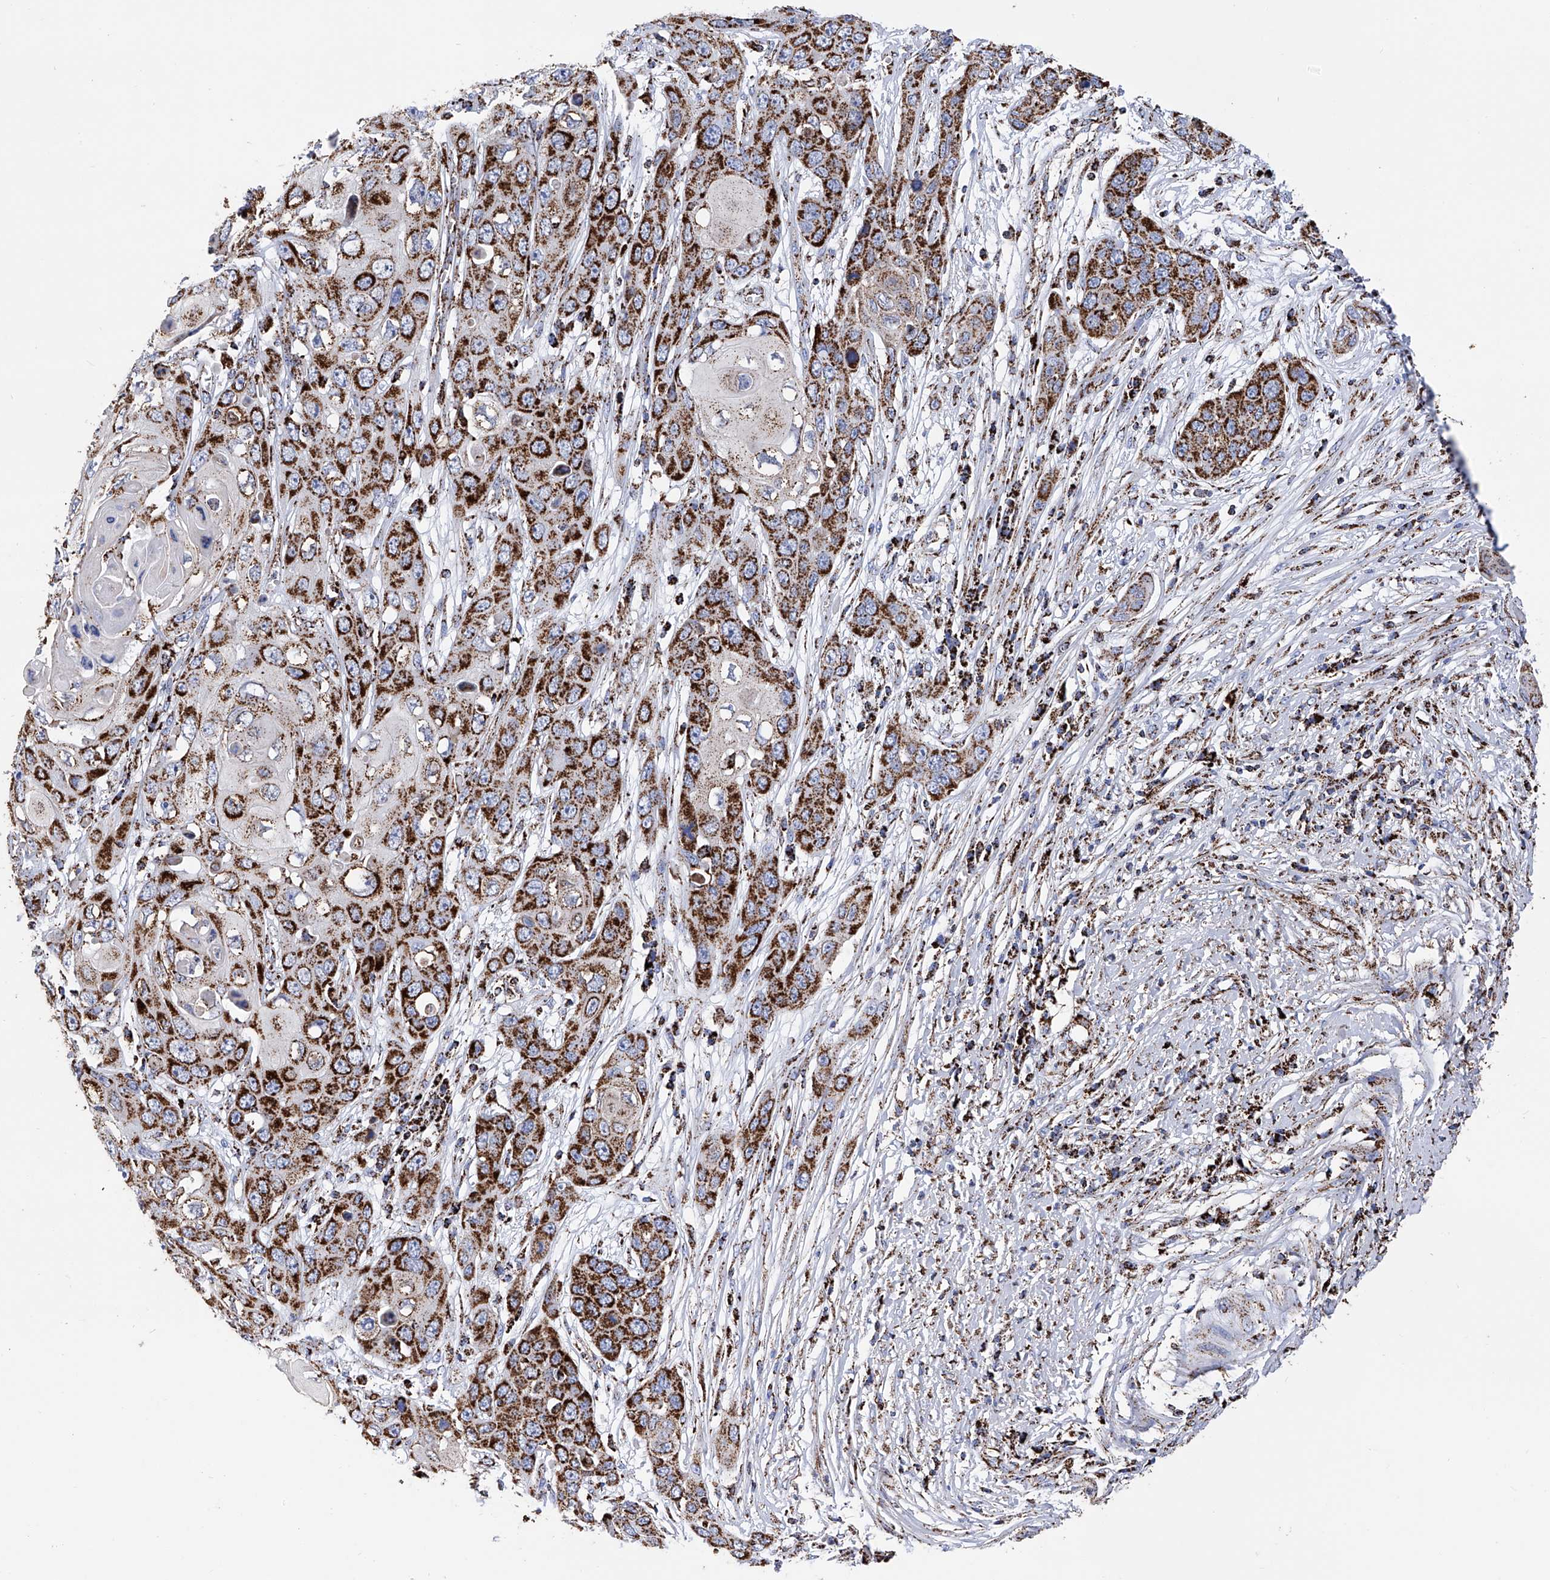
{"staining": {"intensity": "strong", "quantity": ">75%", "location": "cytoplasmic/membranous"}, "tissue": "skin cancer", "cell_type": "Tumor cells", "image_type": "cancer", "snomed": [{"axis": "morphology", "description": "Squamous cell carcinoma, NOS"}, {"axis": "topography", "description": "Skin"}], "caption": "Skin cancer stained with DAB (3,3'-diaminobenzidine) IHC demonstrates high levels of strong cytoplasmic/membranous positivity in about >75% of tumor cells.", "gene": "ATP5PF", "patient": {"sex": "male", "age": 55}}